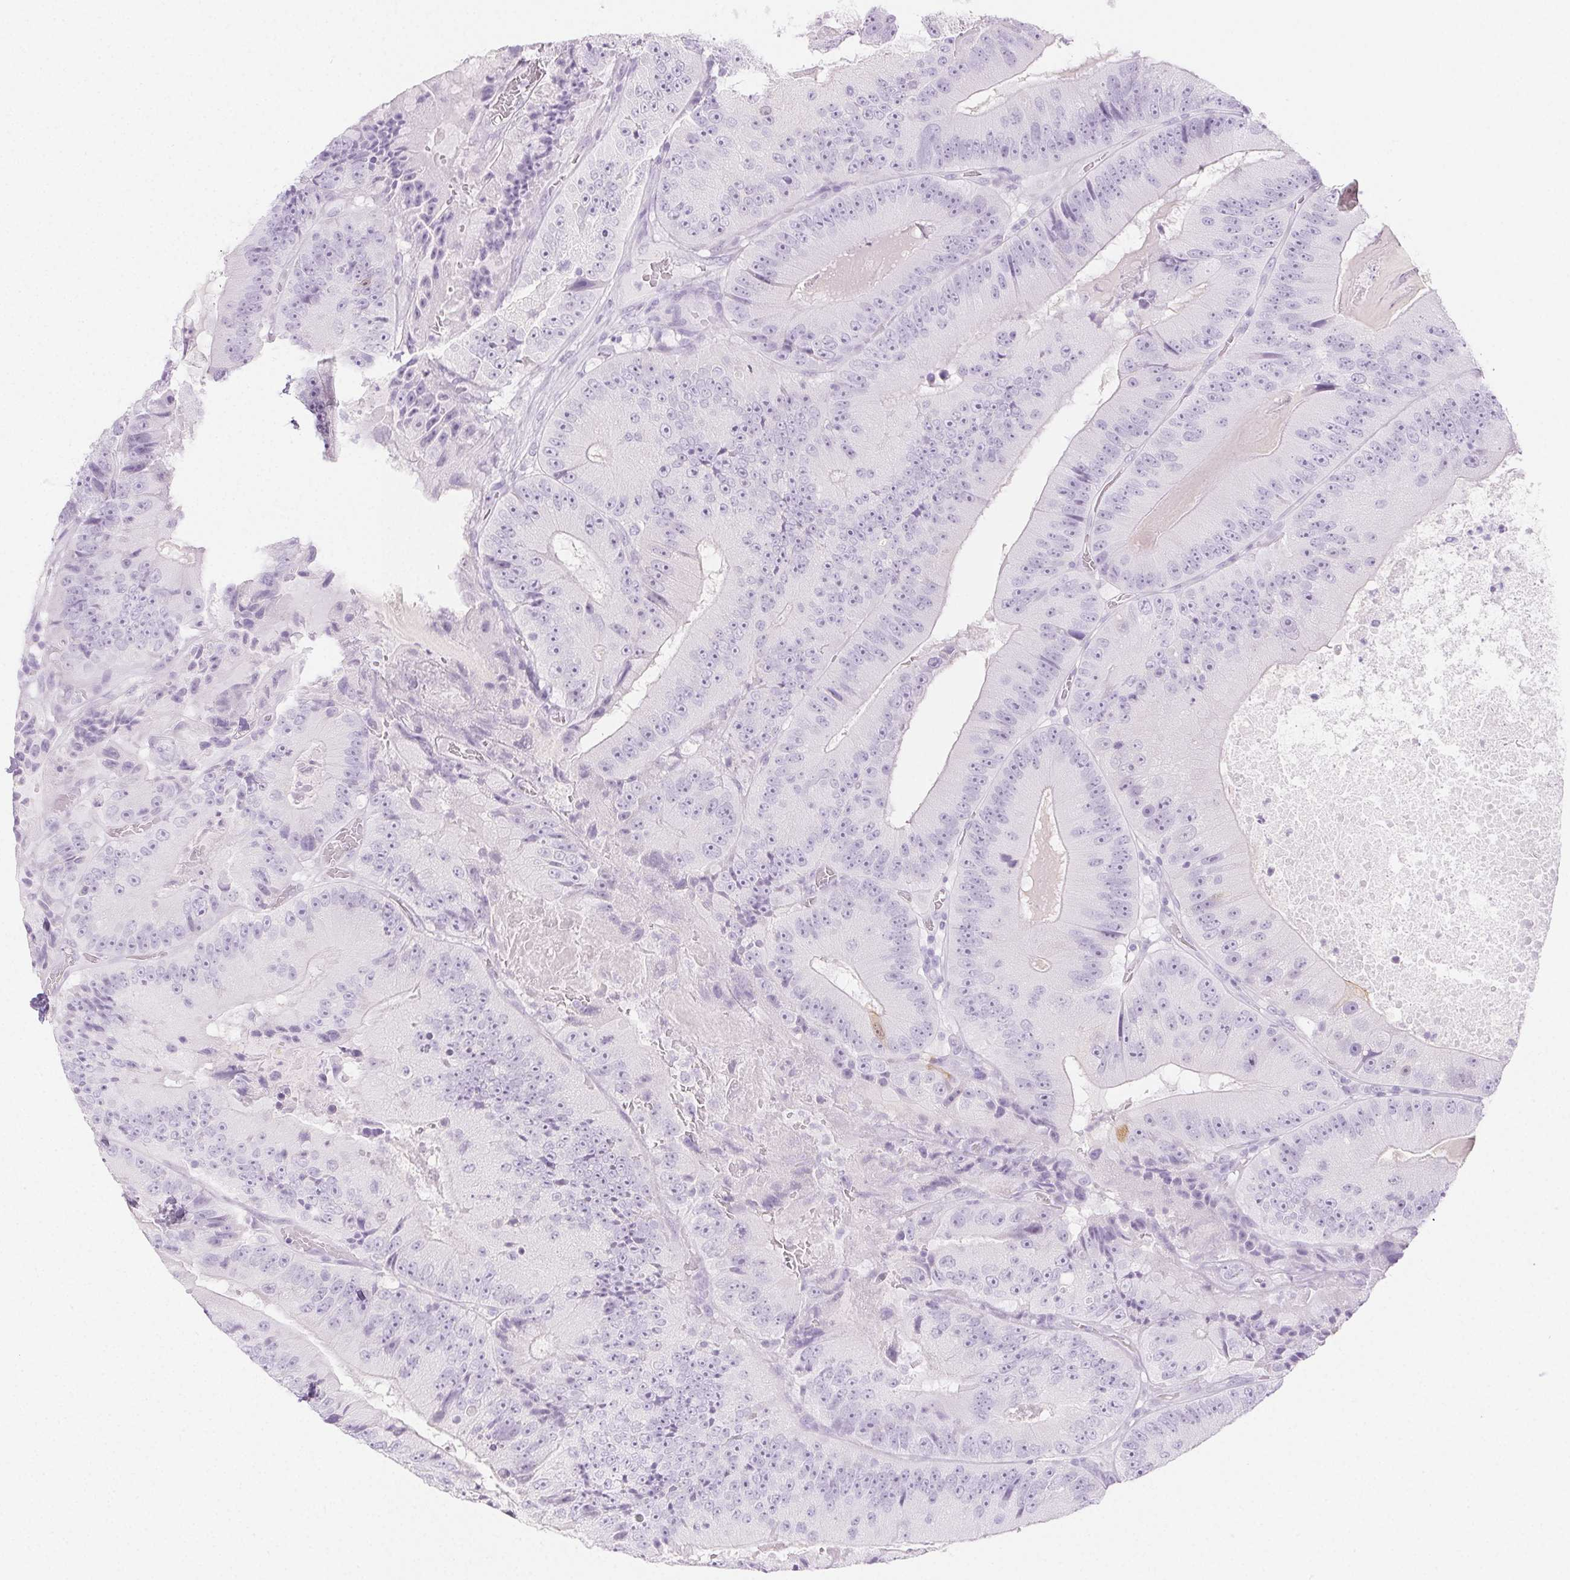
{"staining": {"intensity": "negative", "quantity": "none", "location": "none"}, "tissue": "colorectal cancer", "cell_type": "Tumor cells", "image_type": "cancer", "snomed": [{"axis": "morphology", "description": "Adenocarcinoma, NOS"}, {"axis": "topography", "description": "Colon"}], "caption": "This micrograph is of colorectal adenocarcinoma stained with IHC to label a protein in brown with the nuclei are counter-stained blue. There is no expression in tumor cells.", "gene": "SPRR3", "patient": {"sex": "female", "age": 86}}